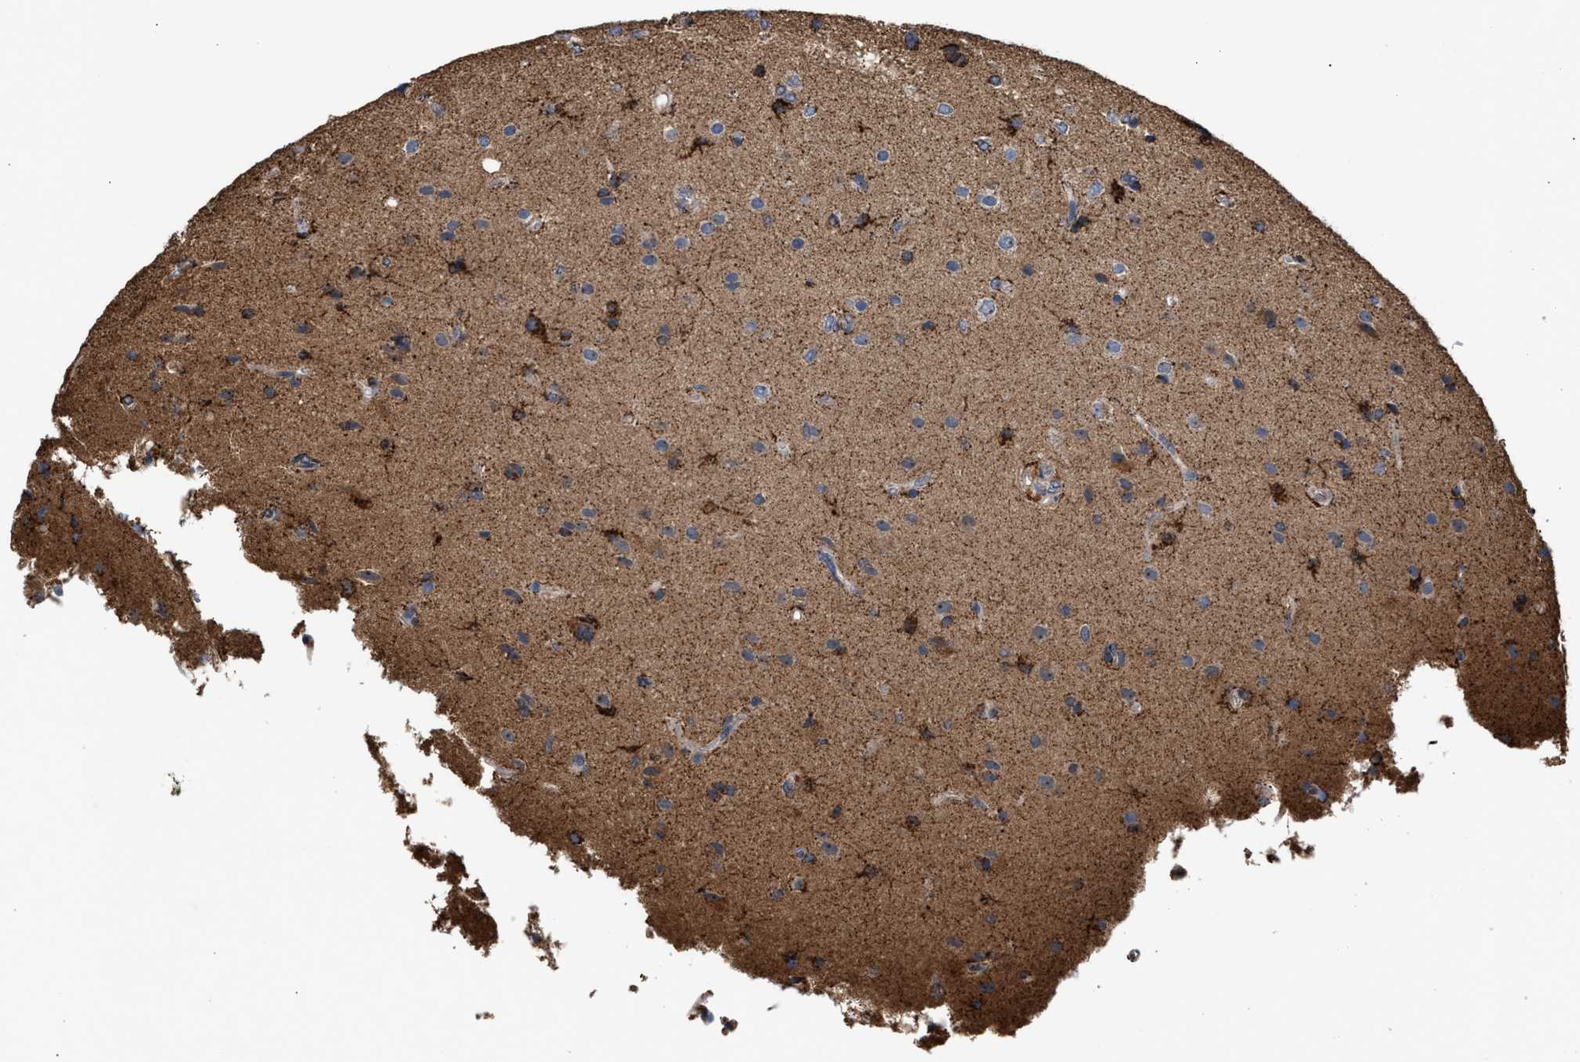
{"staining": {"intensity": "moderate", "quantity": ">75%", "location": "cytoplasmic/membranous"}, "tissue": "glioma", "cell_type": "Tumor cells", "image_type": "cancer", "snomed": [{"axis": "morphology", "description": "Glioma, malignant, High grade"}, {"axis": "topography", "description": "Brain"}], "caption": "Human glioma stained for a protein (brown) demonstrates moderate cytoplasmic/membranous positive staining in approximately >75% of tumor cells.", "gene": "EXOSC2", "patient": {"sex": "male", "age": 72}}